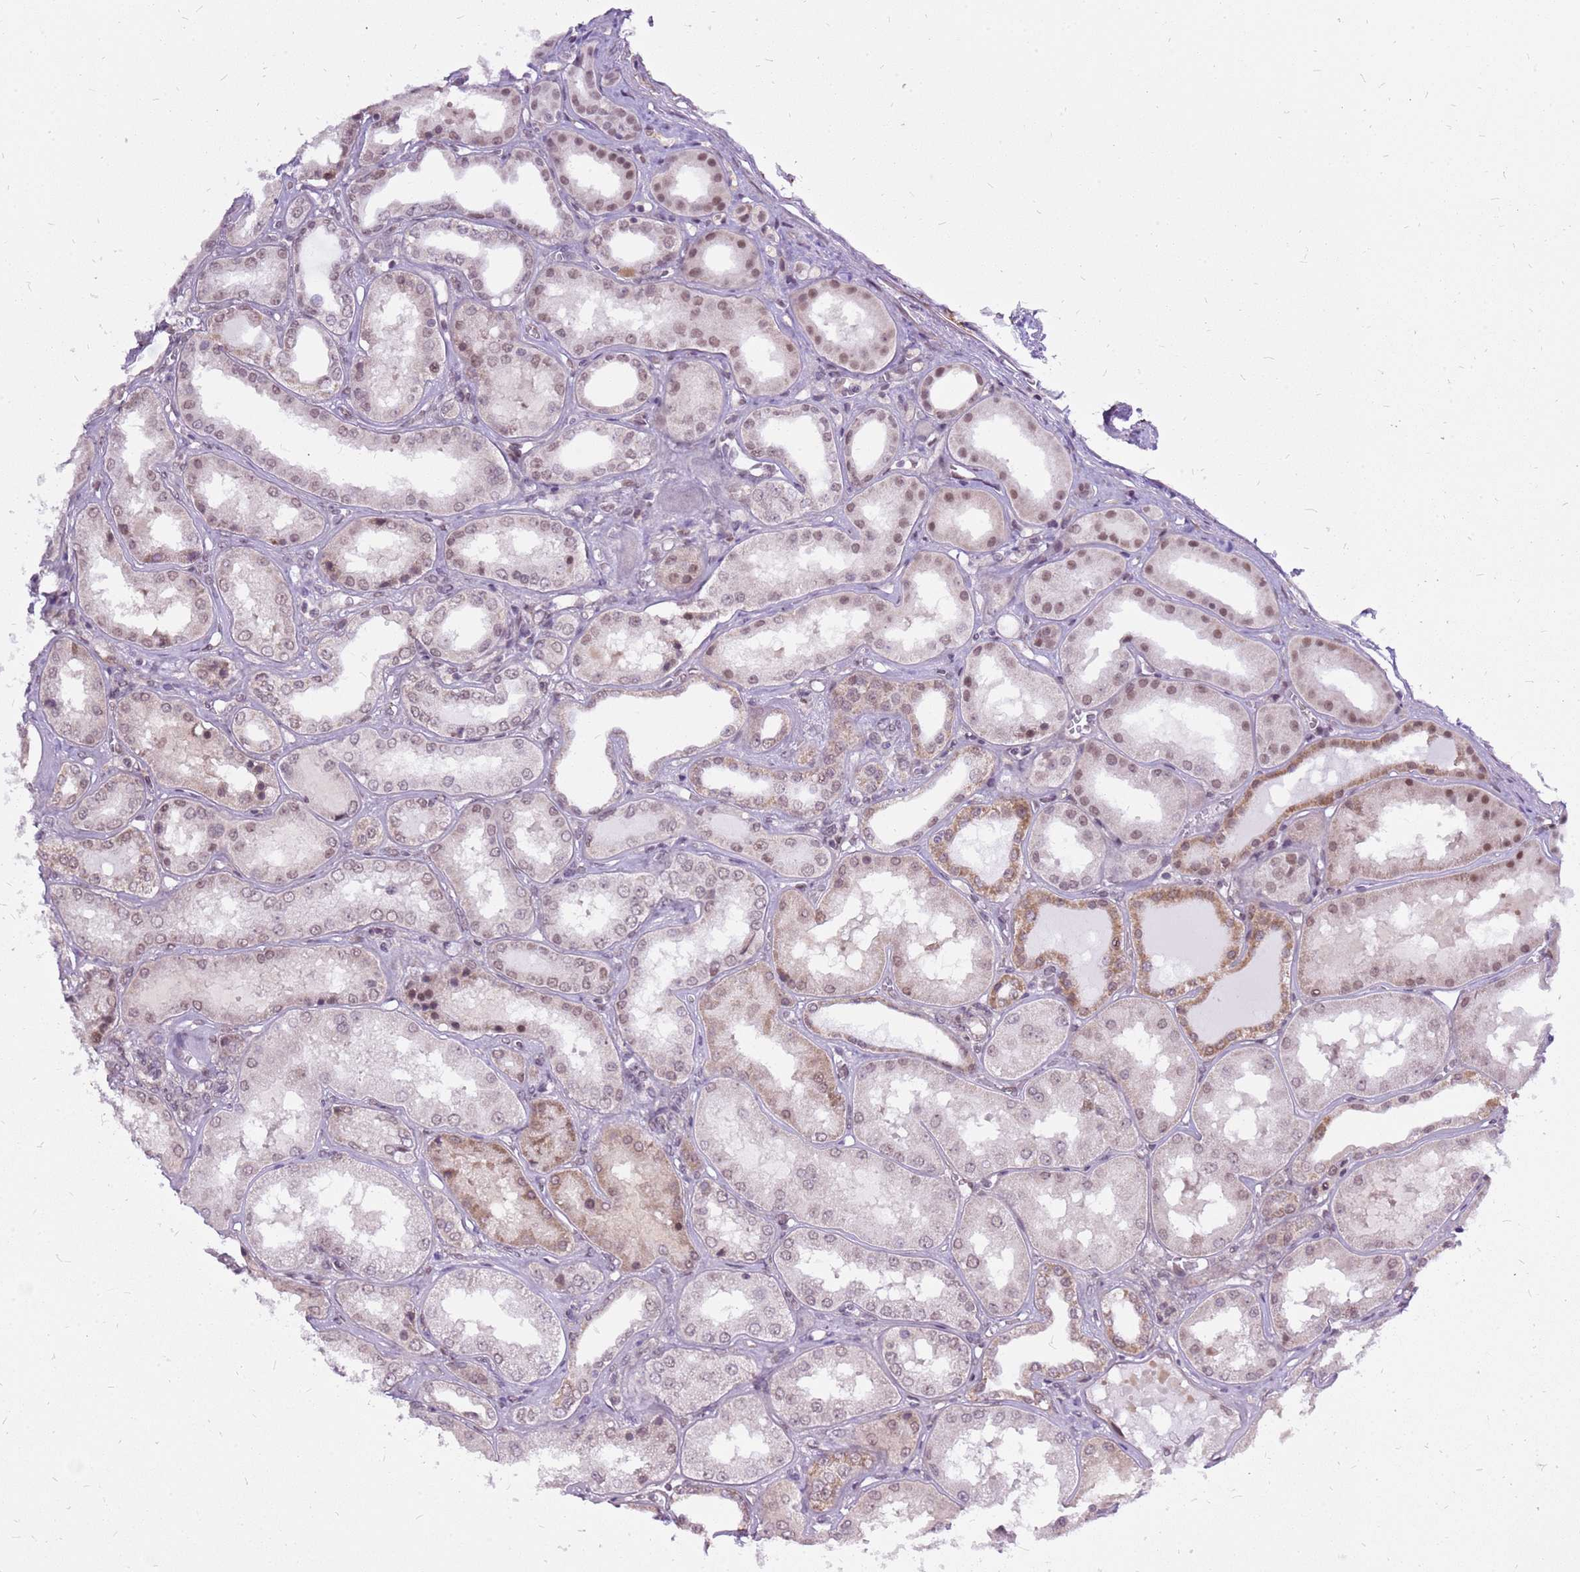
{"staining": {"intensity": "moderate", "quantity": "25%-75%", "location": "nuclear"}, "tissue": "kidney", "cell_type": "Cells in glomeruli", "image_type": "normal", "snomed": [{"axis": "morphology", "description": "Normal tissue, NOS"}, {"axis": "topography", "description": "Kidney"}], "caption": "Protein analysis of benign kidney shows moderate nuclear positivity in approximately 25%-75% of cells in glomeruli.", "gene": "CCDC166", "patient": {"sex": "female", "age": 56}}